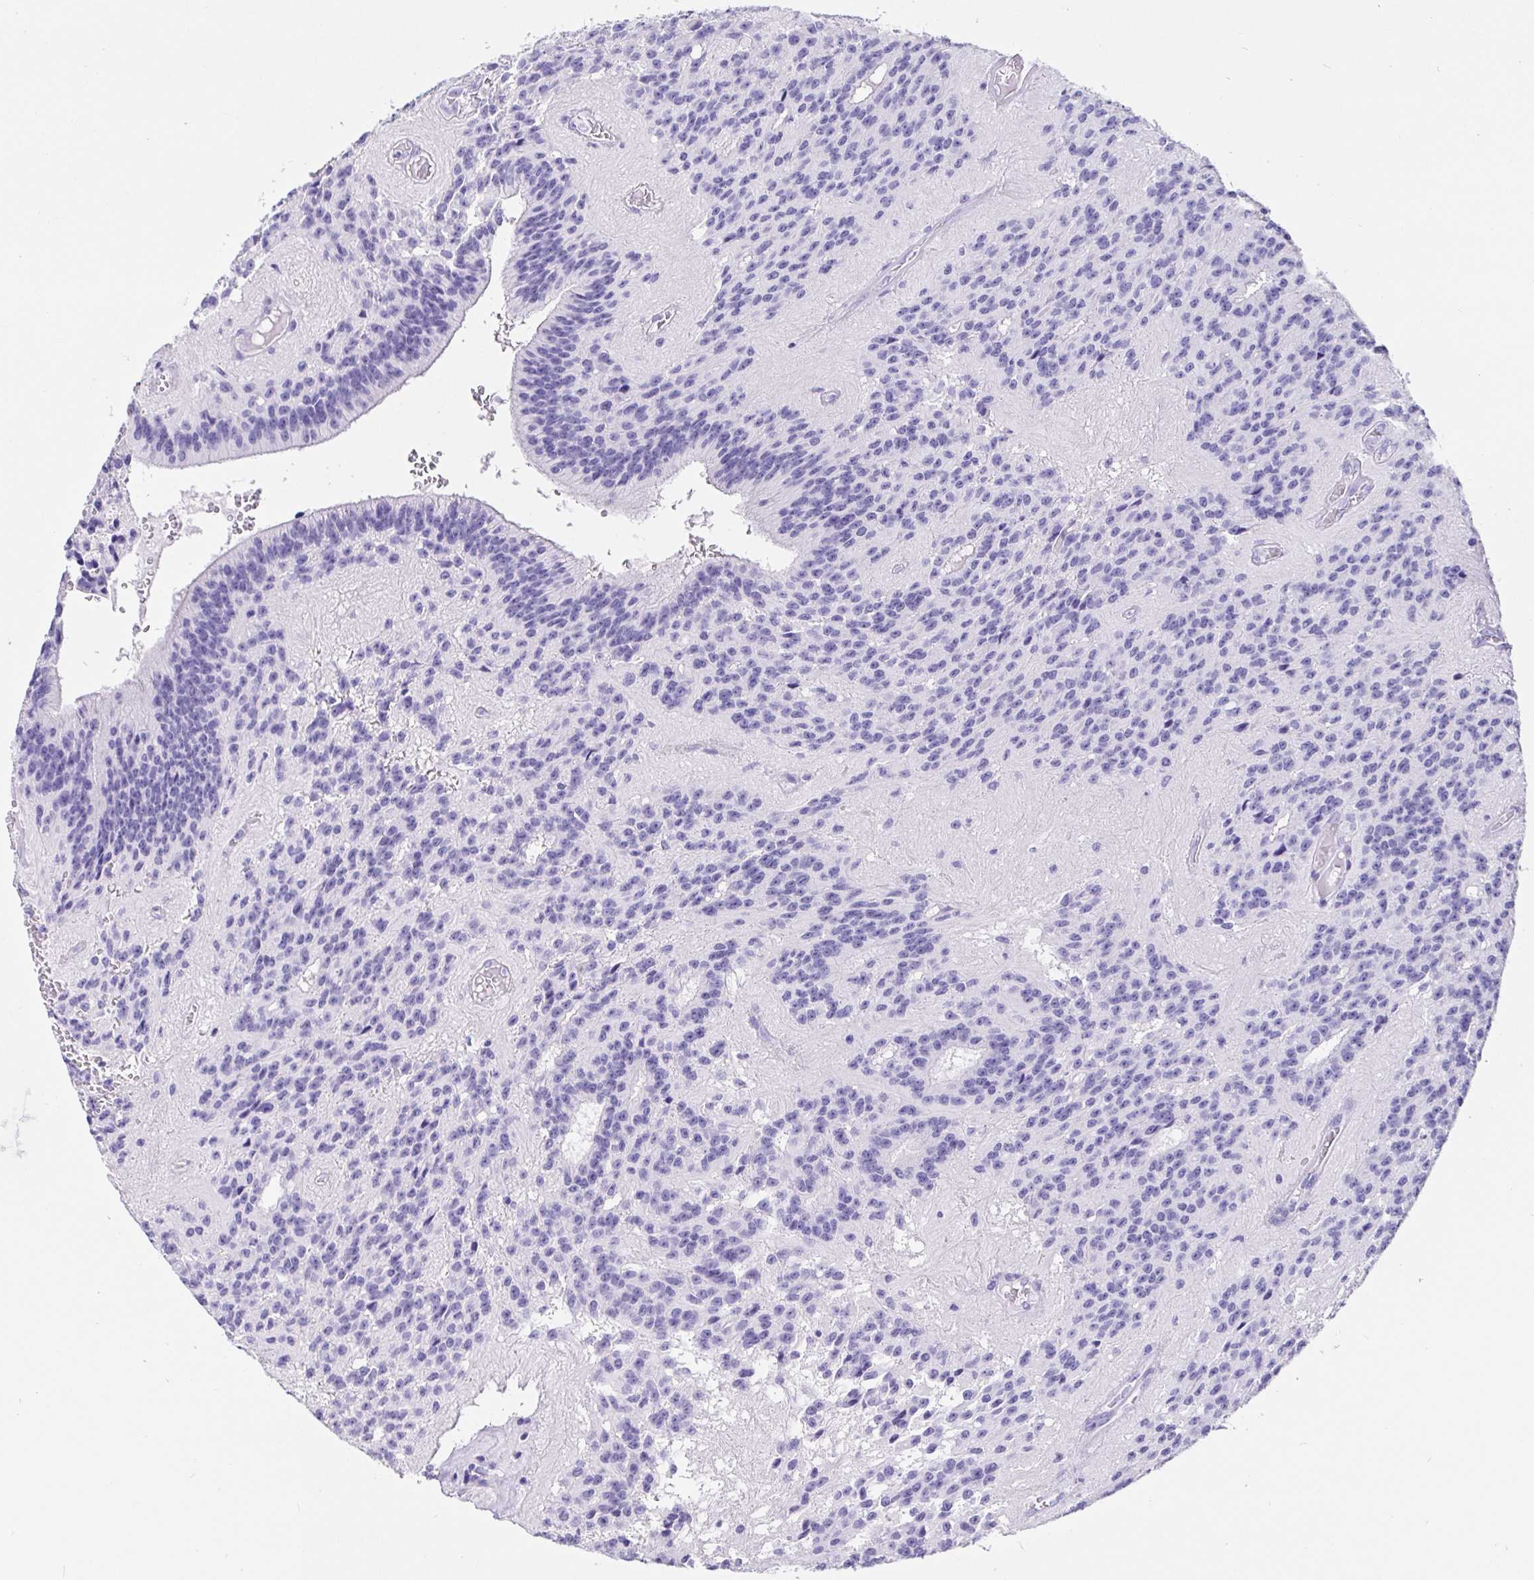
{"staining": {"intensity": "negative", "quantity": "none", "location": "none"}, "tissue": "glioma", "cell_type": "Tumor cells", "image_type": "cancer", "snomed": [{"axis": "morphology", "description": "Glioma, malignant, Low grade"}, {"axis": "topography", "description": "Brain"}], "caption": "IHC micrograph of neoplastic tissue: malignant glioma (low-grade) stained with DAB displays no significant protein expression in tumor cells. (DAB IHC, high magnification).", "gene": "PRAMEF19", "patient": {"sex": "male", "age": 31}}